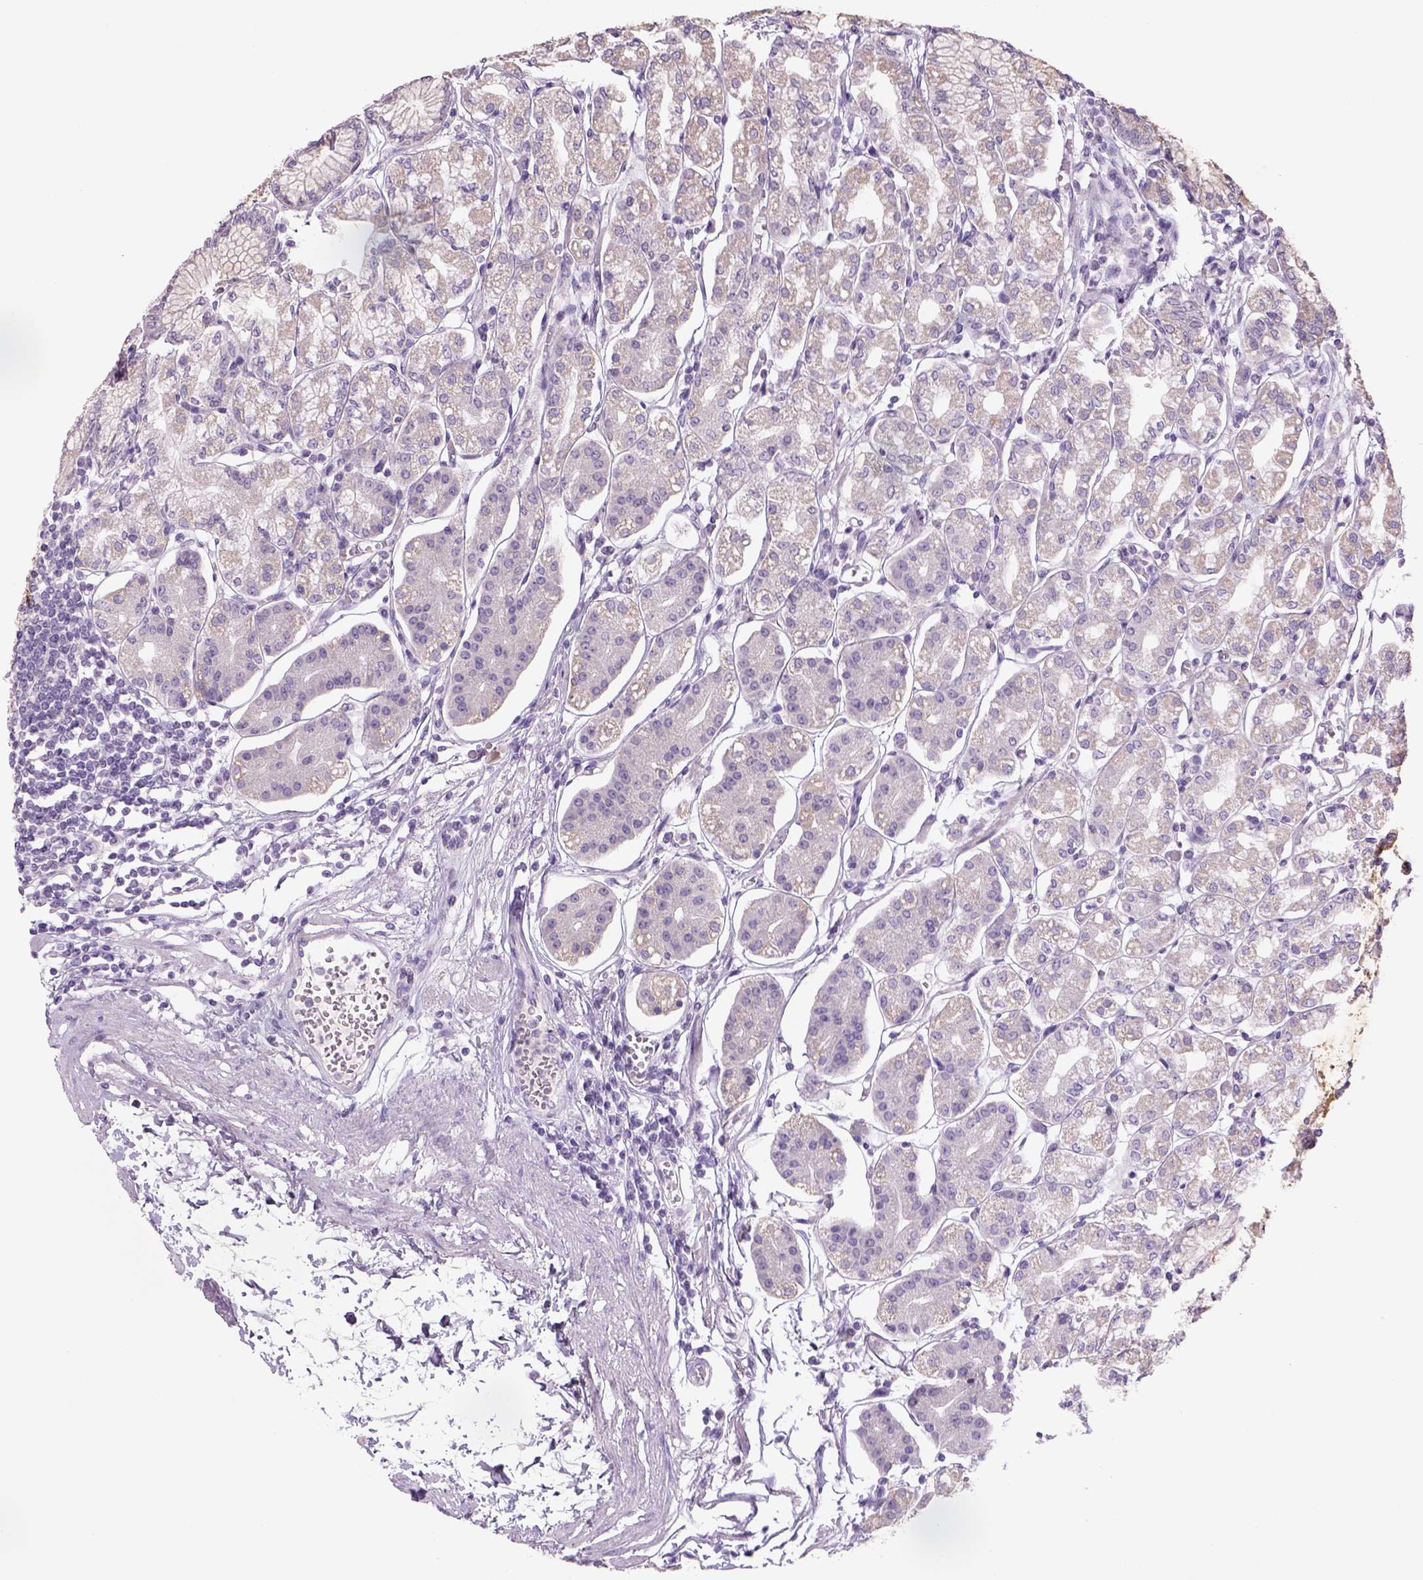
{"staining": {"intensity": "negative", "quantity": "none", "location": "none"}, "tissue": "stomach", "cell_type": "Glandular cells", "image_type": "normal", "snomed": [{"axis": "morphology", "description": "Normal tissue, NOS"}, {"axis": "topography", "description": "Skeletal muscle"}, {"axis": "topography", "description": "Stomach"}], "caption": "High magnification brightfield microscopy of benign stomach stained with DAB (brown) and counterstained with hematoxylin (blue): glandular cells show no significant positivity. (DAB (3,3'-diaminobenzidine) immunohistochemistry, high magnification).", "gene": "ADGRV1", "patient": {"sex": "female", "age": 57}}